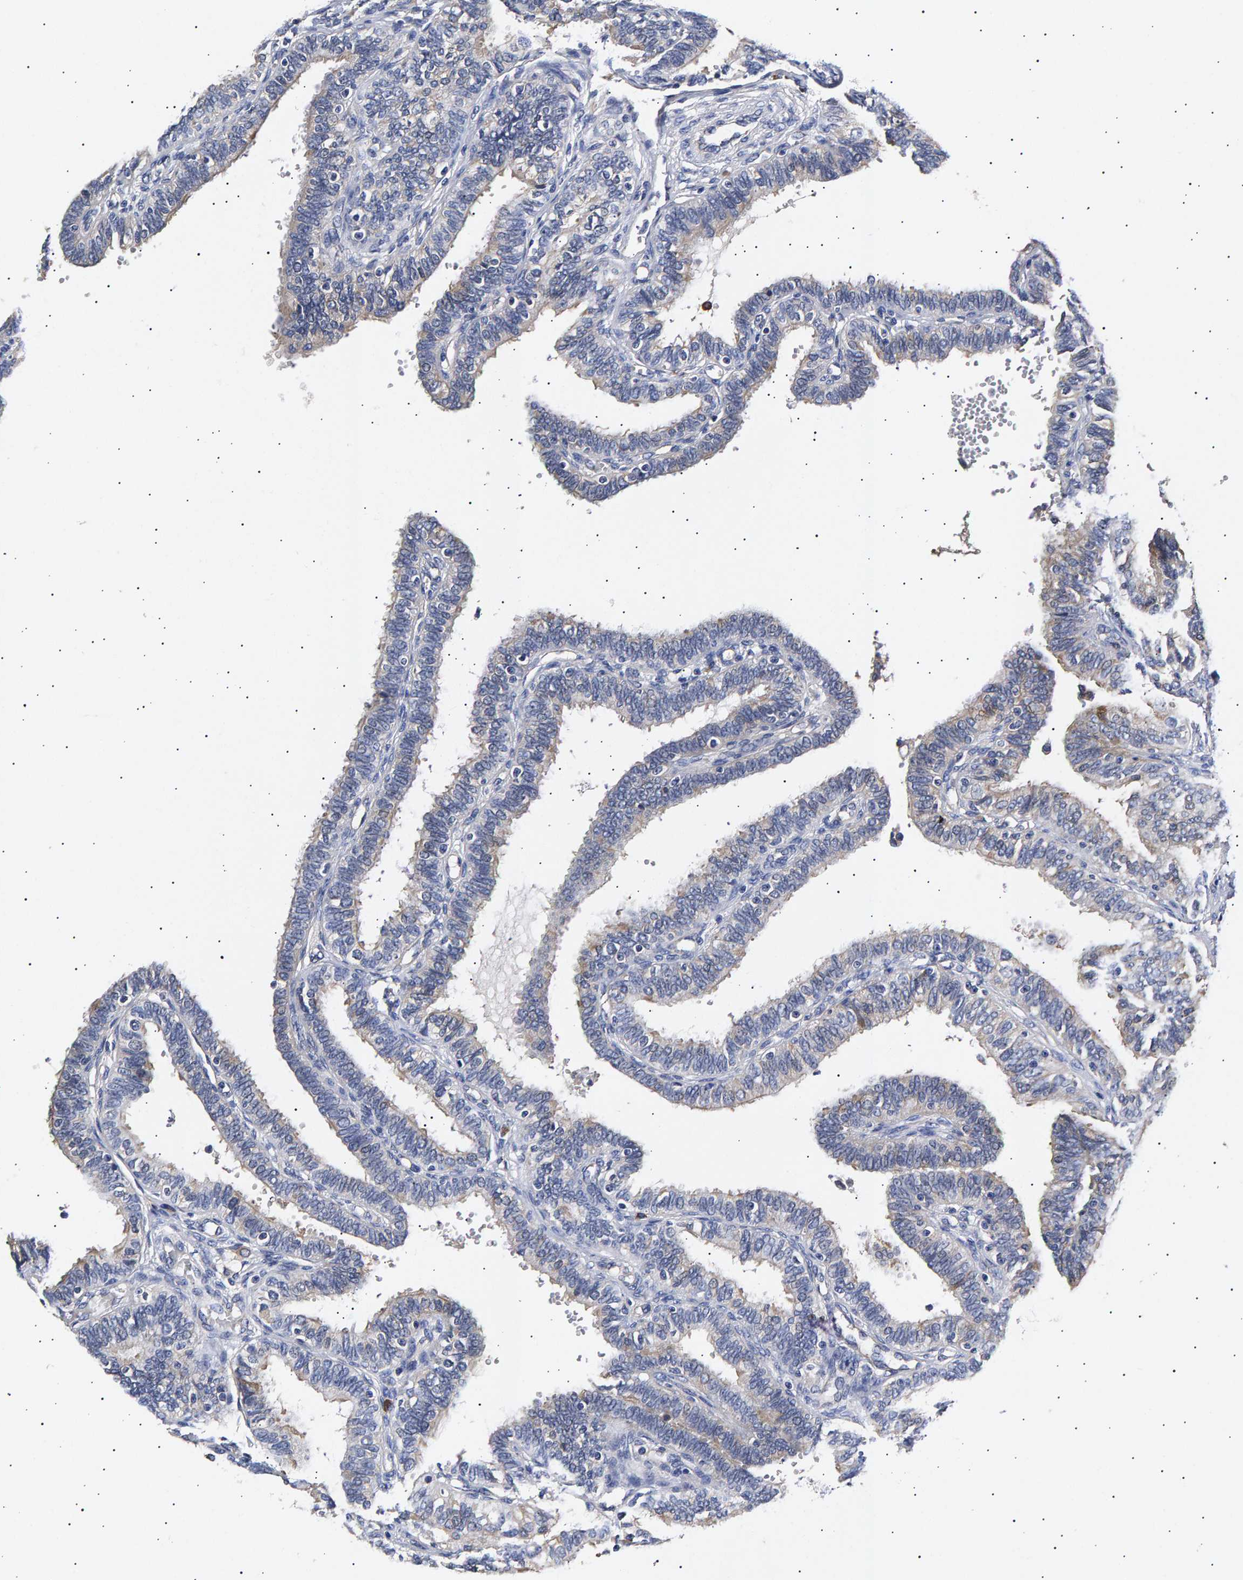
{"staining": {"intensity": "weak", "quantity": "<25%", "location": "cytoplasmic/membranous"}, "tissue": "fallopian tube", "cell_type": "Glandular cells", "image_type": "normal", "snomed": [{"axis": "morphology", "description": "Normal tissue, NOS"}, {"axis": "topography", "description": "Fallopian tube"}, {"axis": "topography", "description": "Placenta"}], "caption": "This is an IHC photomicrograph of unremarkable human fallopian tube. There is no positivity in glandular cells.", "gene": "ANKRD40", "patient": {"sex": "female", "age": 34}}